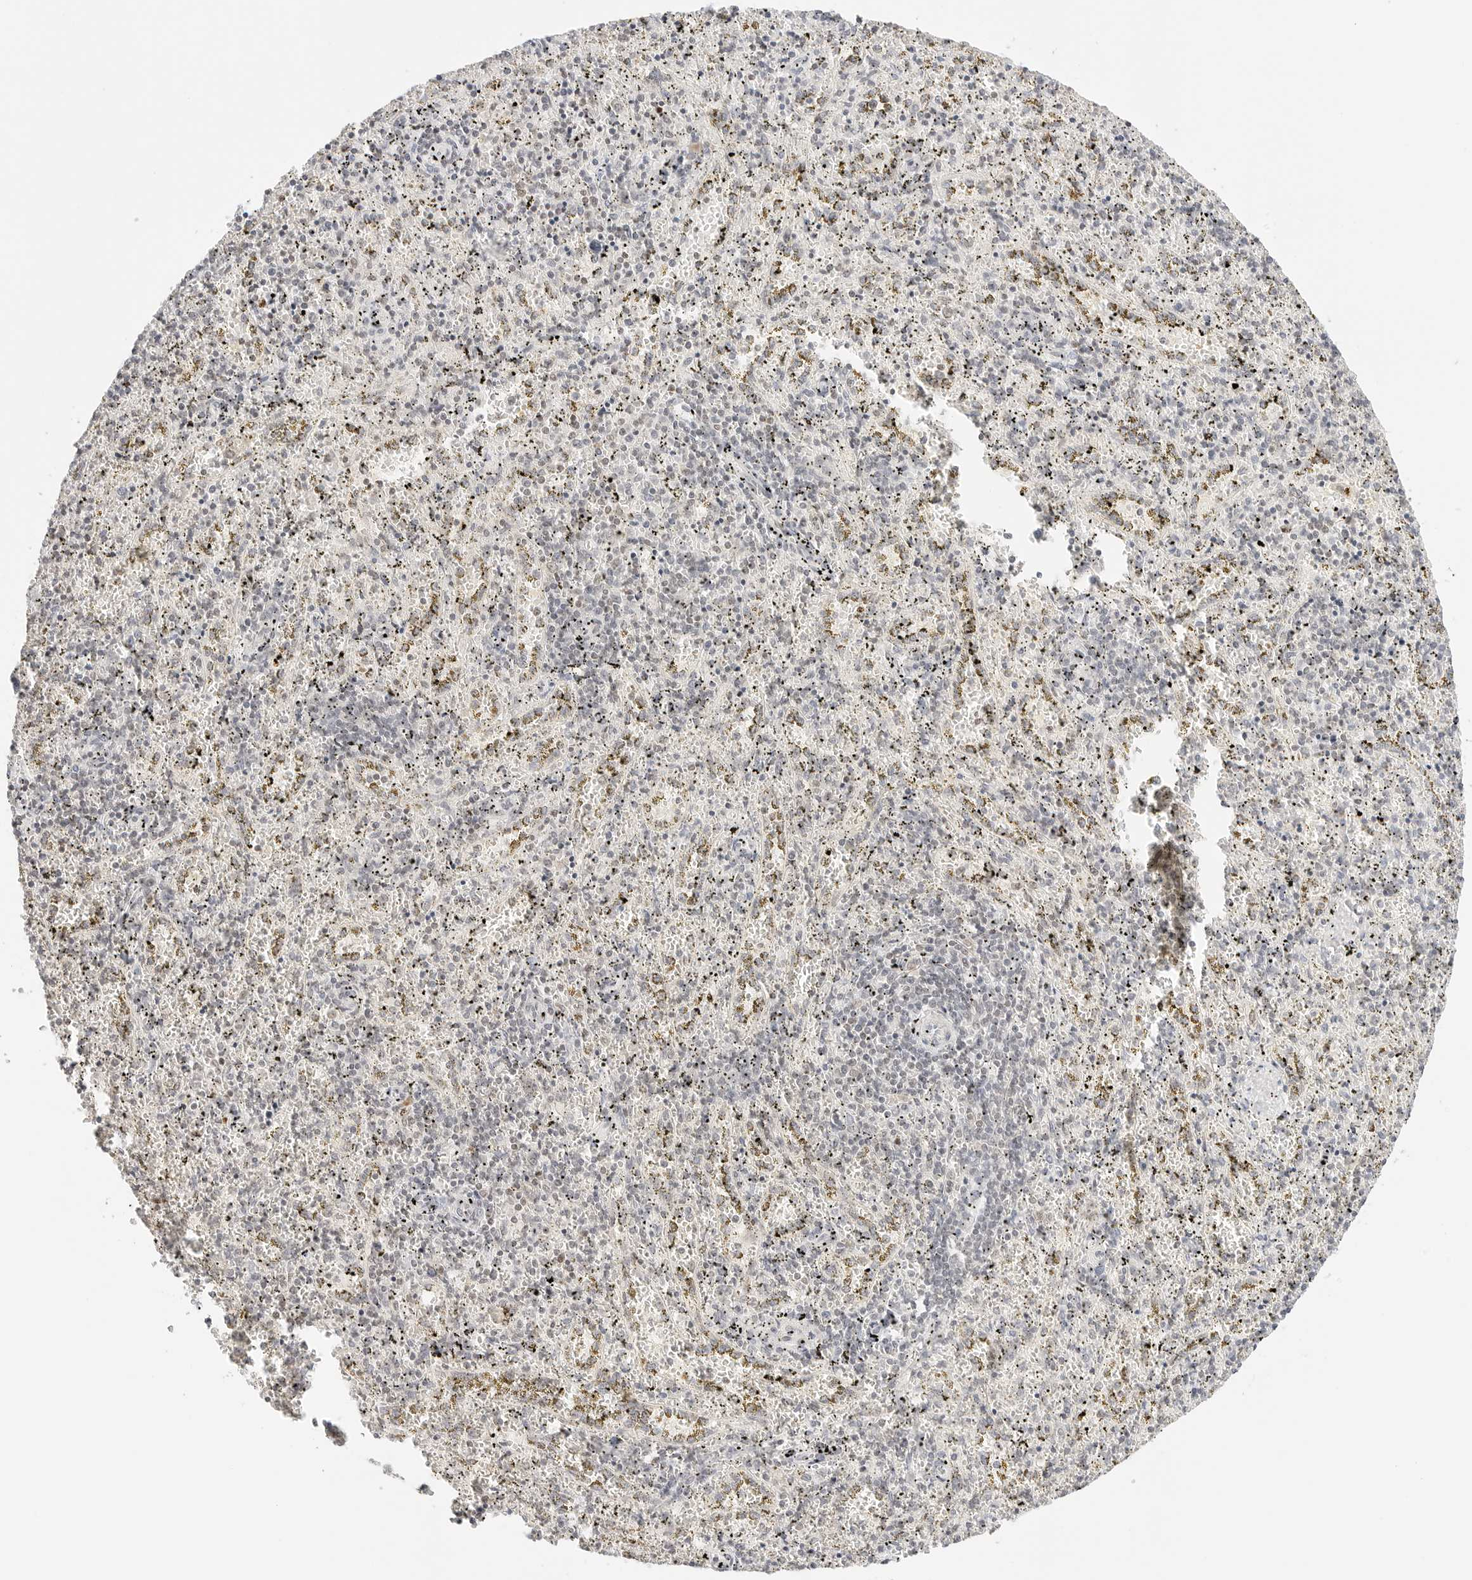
{"staining": {"intensity": "weak", "quantity": "<25%", "location": "nuclear"}, "tissue": "spleen", "cell_type": "Cells in red pulp", "image_type": "normal", "snomed": [{"axis": "morphology", "description": "Normal tissue, NOS"}, {"axis": "topography", "description": "Spleen"}], "caption": "DAB immunohistochemical staining of normal spleen exhibits no significant staining in cells in red pulp.", "gene": "SEPTIN4", "patient": {"sex": "male", "age": 11}}